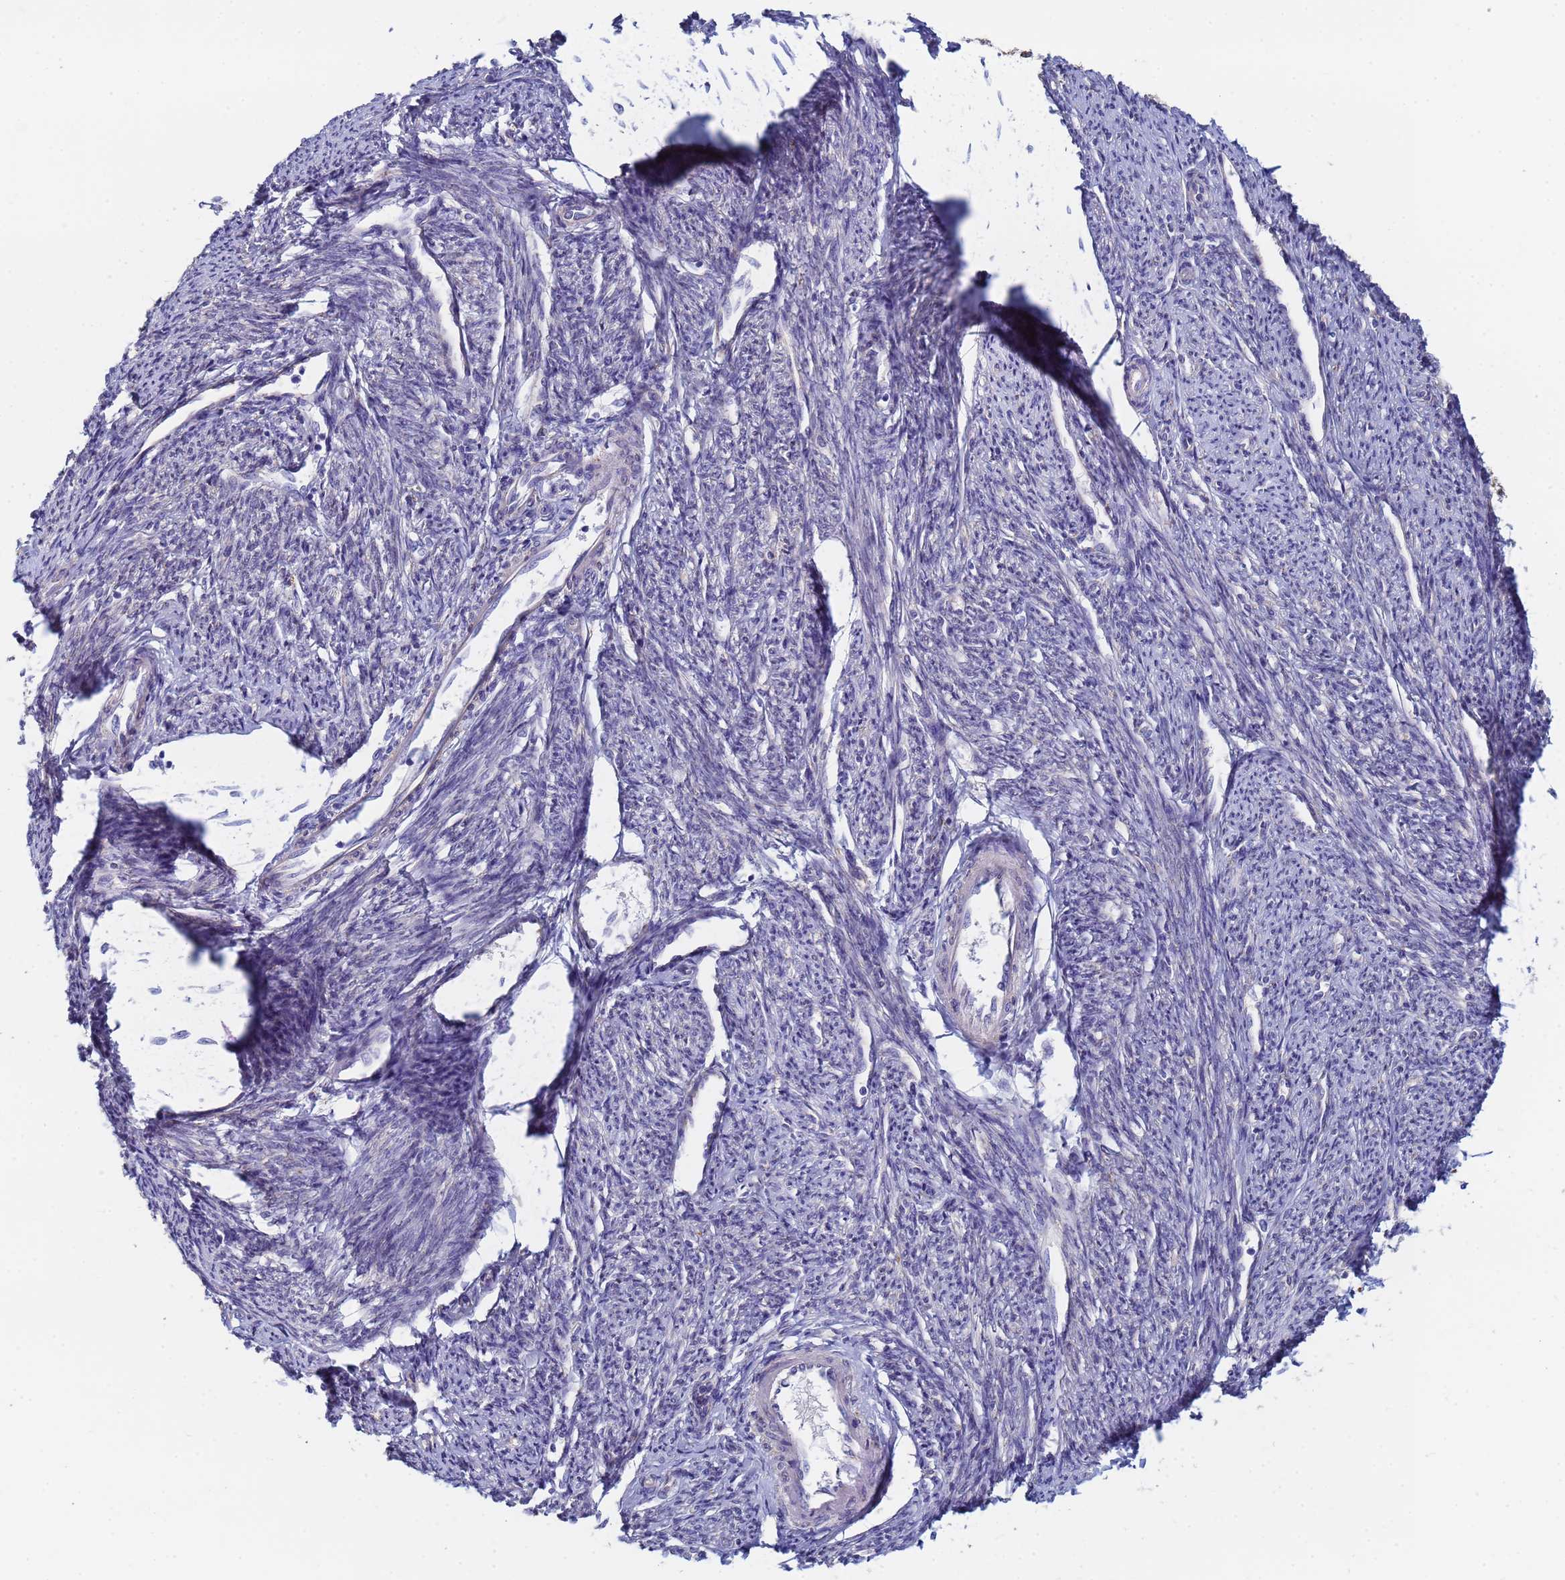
{"staining": {"intensity": "weak", "quantity": "<25%", "location": "cytoplasmic/membranous"}, "tissue": "smooth muscle", "cell_type": "Smooth muscle cells", "image_type": "normal", "snomed": [{"axis": "morphology", "description": "Normal tissue, NOS"}, {"axis": "topography", "description": "Smooth muscle"}, {"axis": "topography", "description": "Uterus"}], "caption": "Immunohistochemistry (IHC) histopathology image of unremarkable smooth muscle stained for a protein (brown), which exhibits no expression in smooth muscle cells. (DAB (3,3'-diaminobenzidine) immunohistochemistry (IHC), high magnification).", "gene": "GDAP2", "patient": {"sex": "female", "age": 59}}